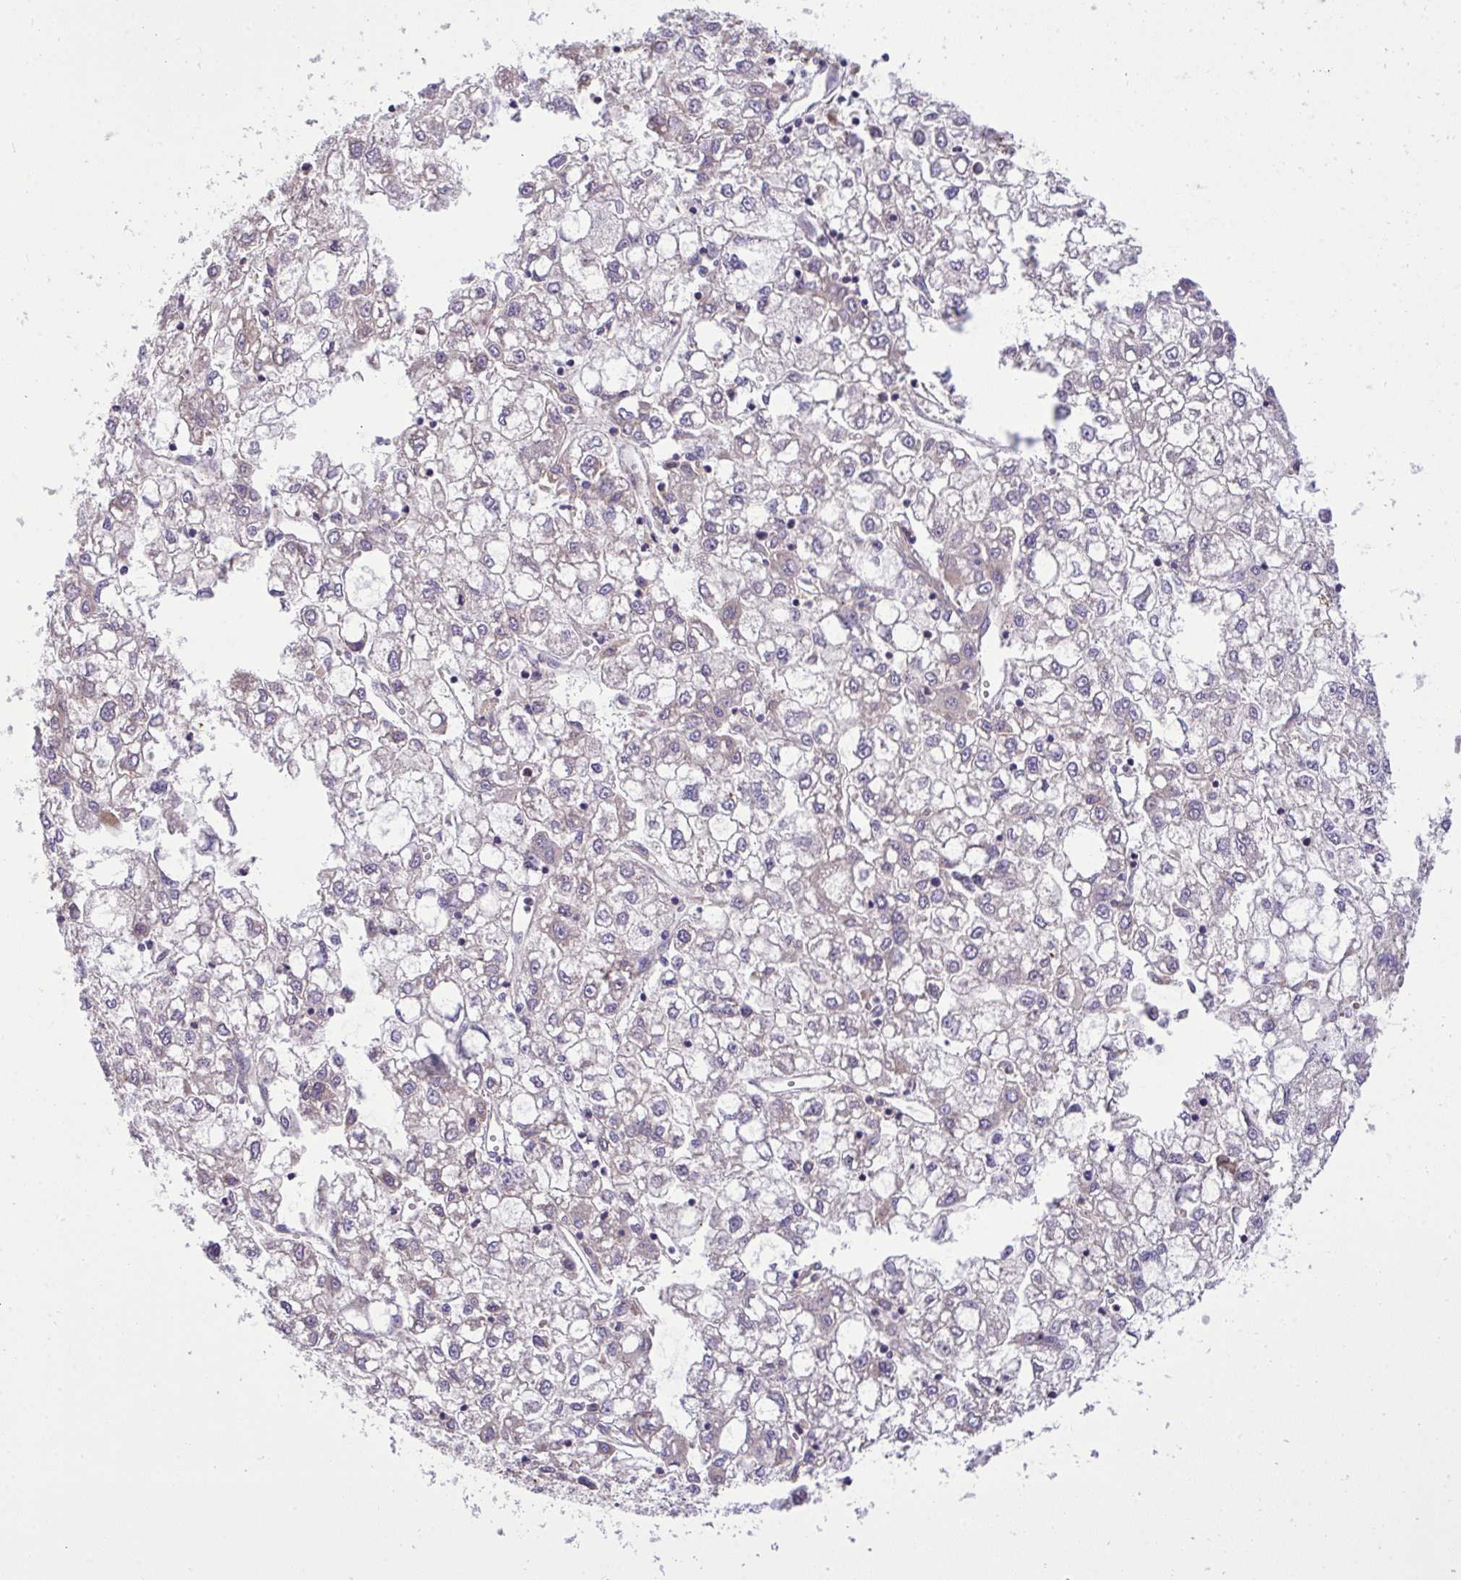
{"staining": {"intensity": "negative", "quantity": "none", "location": "none"}, "tissue": "liver cancer", "cell_type": "Tumor cells", "image_type": "cancer", "snomed": [{"axis": "morphology", "description": "Carcinoma, Hepatocellular, NOS"}, {"axis": "topography", "description": "Liver"}], "caption": "A high-resolution histopathology image shows immunohistochemistry staining of liver hepatocellular carcinoma, which reveals no significant expression in tumor cells.", "gene": "GRB14", "patient": {"sex": "male", "age": 40}}